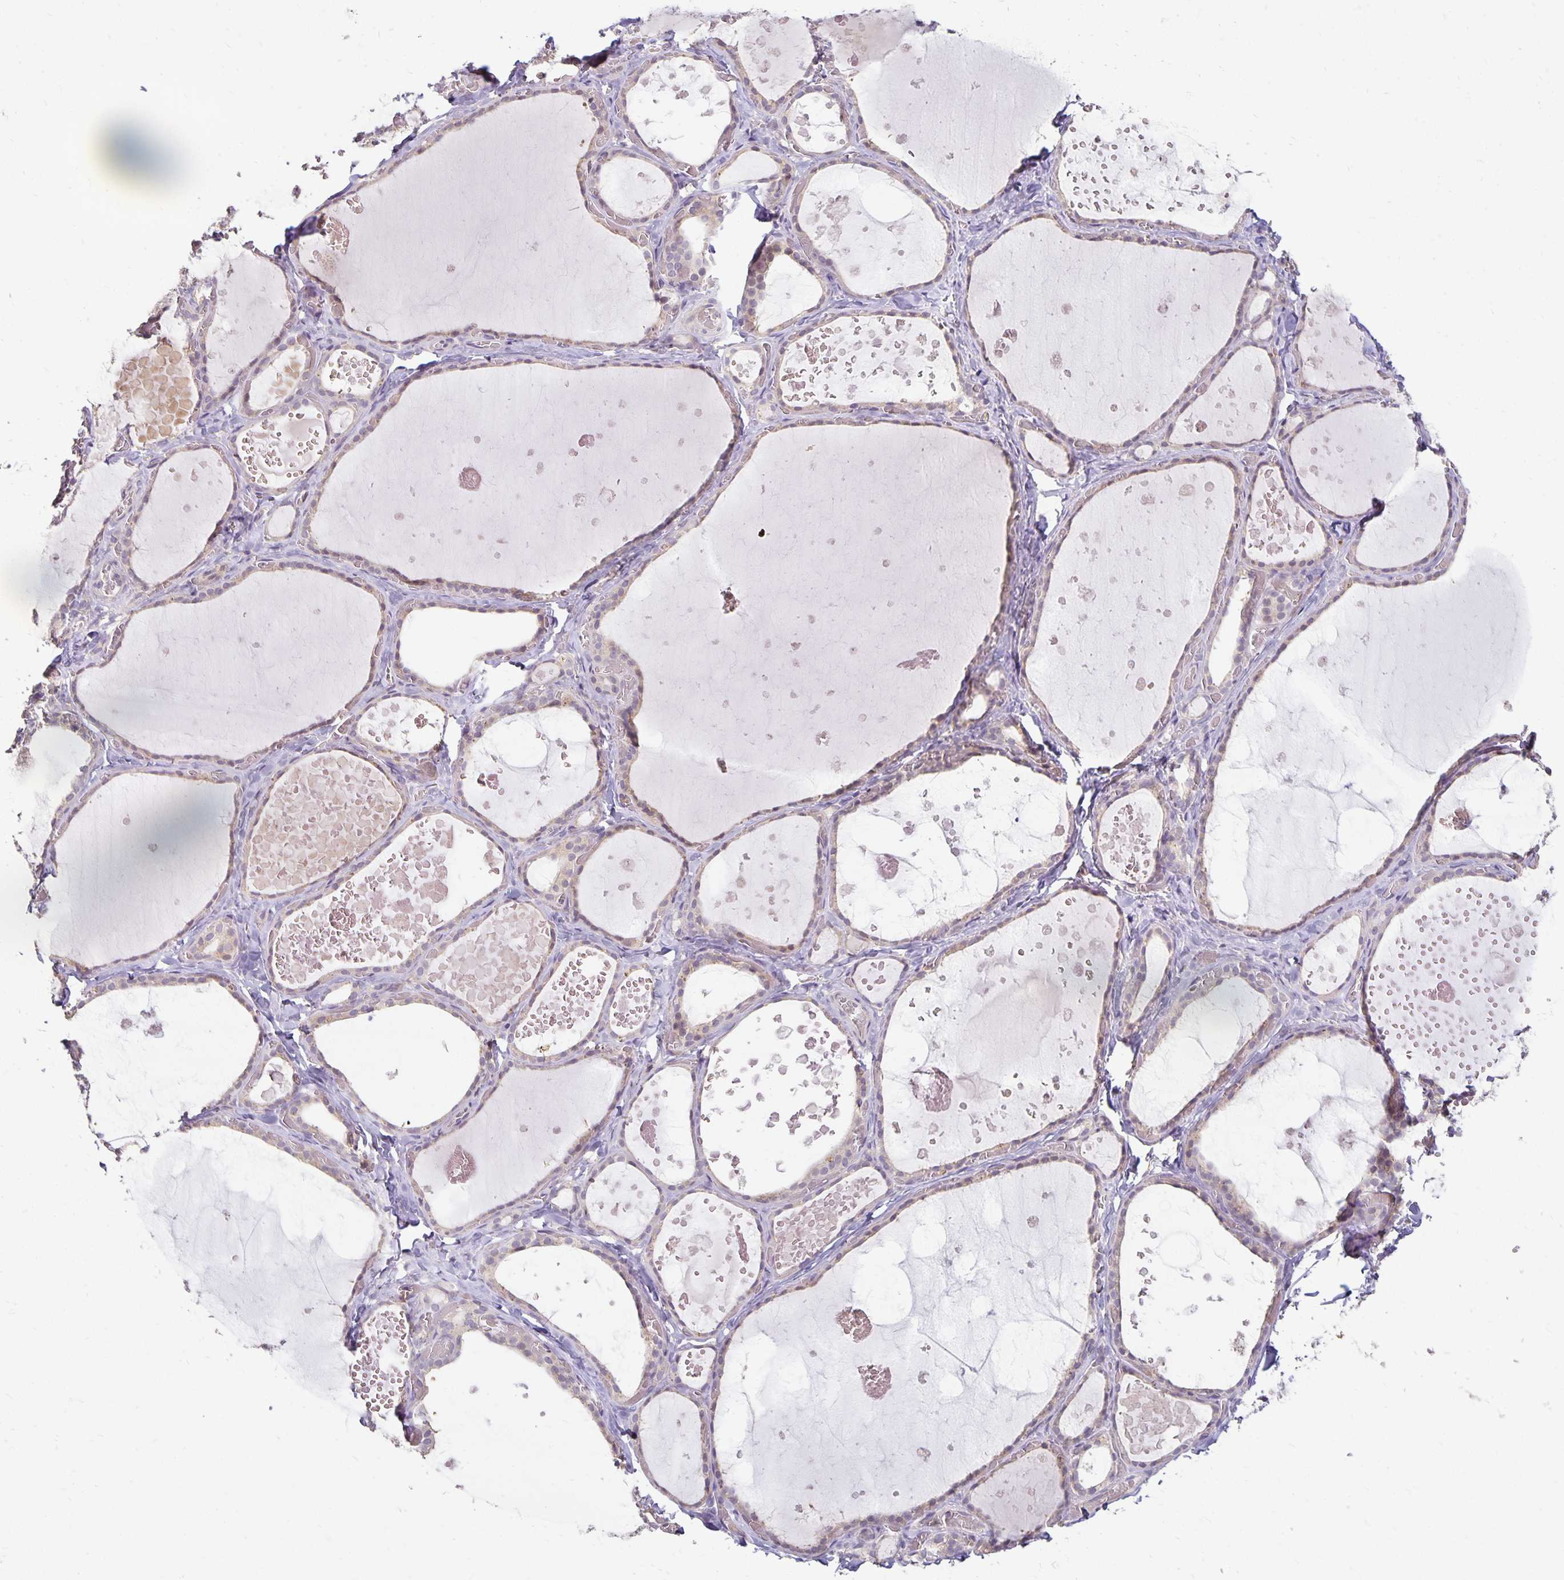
{"staining": {"intensity": "weak", "quantity": "25%-75%", "location": "cytoplasmic/membranous"}, "tissue": "thyroid gland", "cell_type": "Glandular cells", "image_type": "normal", "snomed": [{"axis": "morphology", "description": "Normal tissue, NOS"}, {"axis": "topography", "description": "Thyroid gland"}], "caption": "Immunohistochemical staining of normal human thyroid gland displays 25%-75% levels of weak cytoplasmic/membranous protein positivity in about 25%-75% of glandular cells. (Stains: DAB in brown, nuclei in blue, Microscopy: brightfield microscopy at high magnification).", "gene": "CST6", "patient": {"sex": "female", "age": 56}}